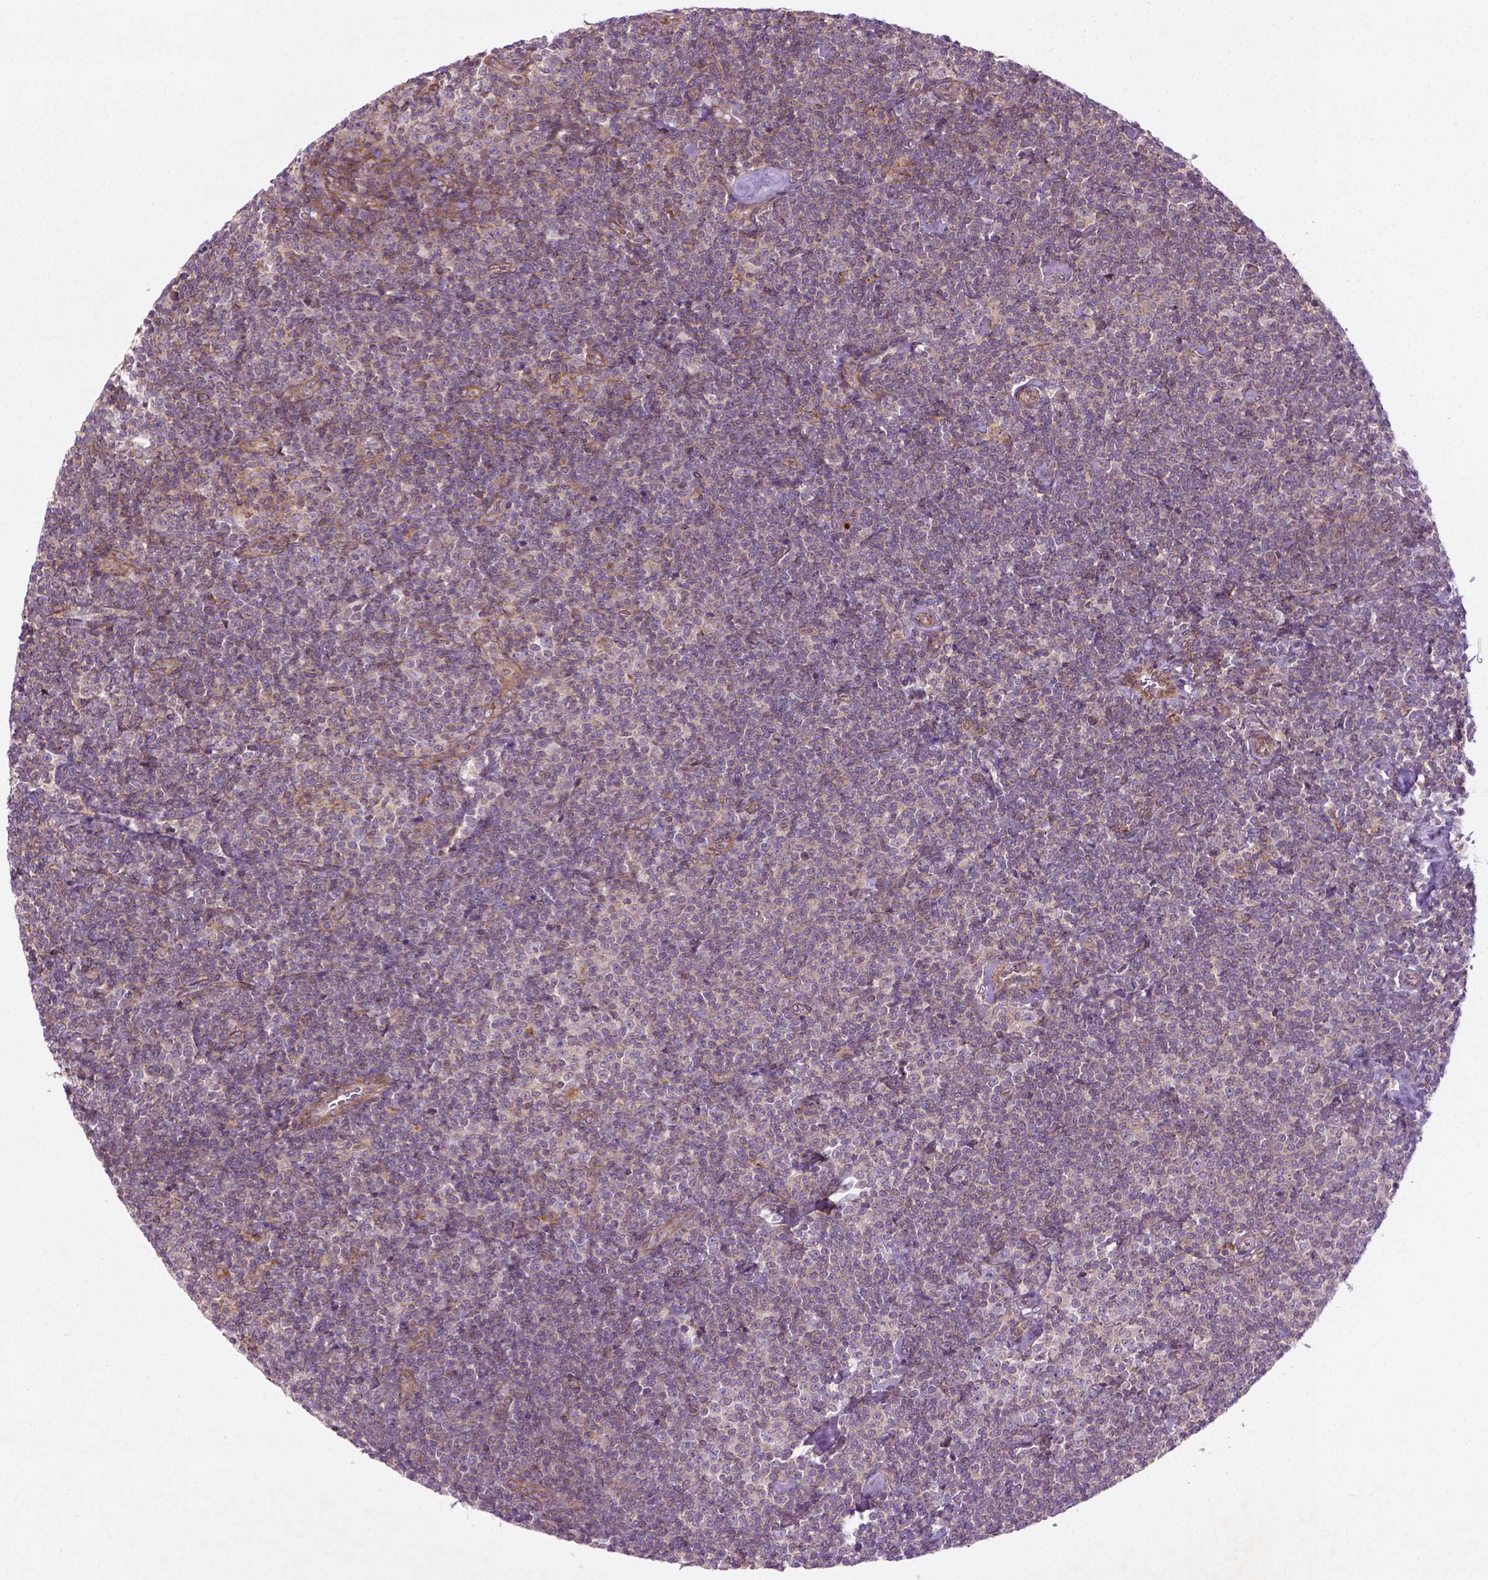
{"staining": {"intensity": "negative", "quantity": "none", "location": "none"}, "tissue": "lymphoma", "cell_type": "Tumor cells", "image_type": "cancer", "snomed": [{"axis": "morphology", "description": "Malignant lymphoma, non-Hodgkin's type, Low grade"}, {"axis": "topography", "description": "Lymph node"}], "caption": "The micrograph displays no staining of tumor cells in low-grade malignant lymphoma, non-Hodgkin's type.", "gene": "TCHP", "patient": {"sex": "male", "age": 81}}